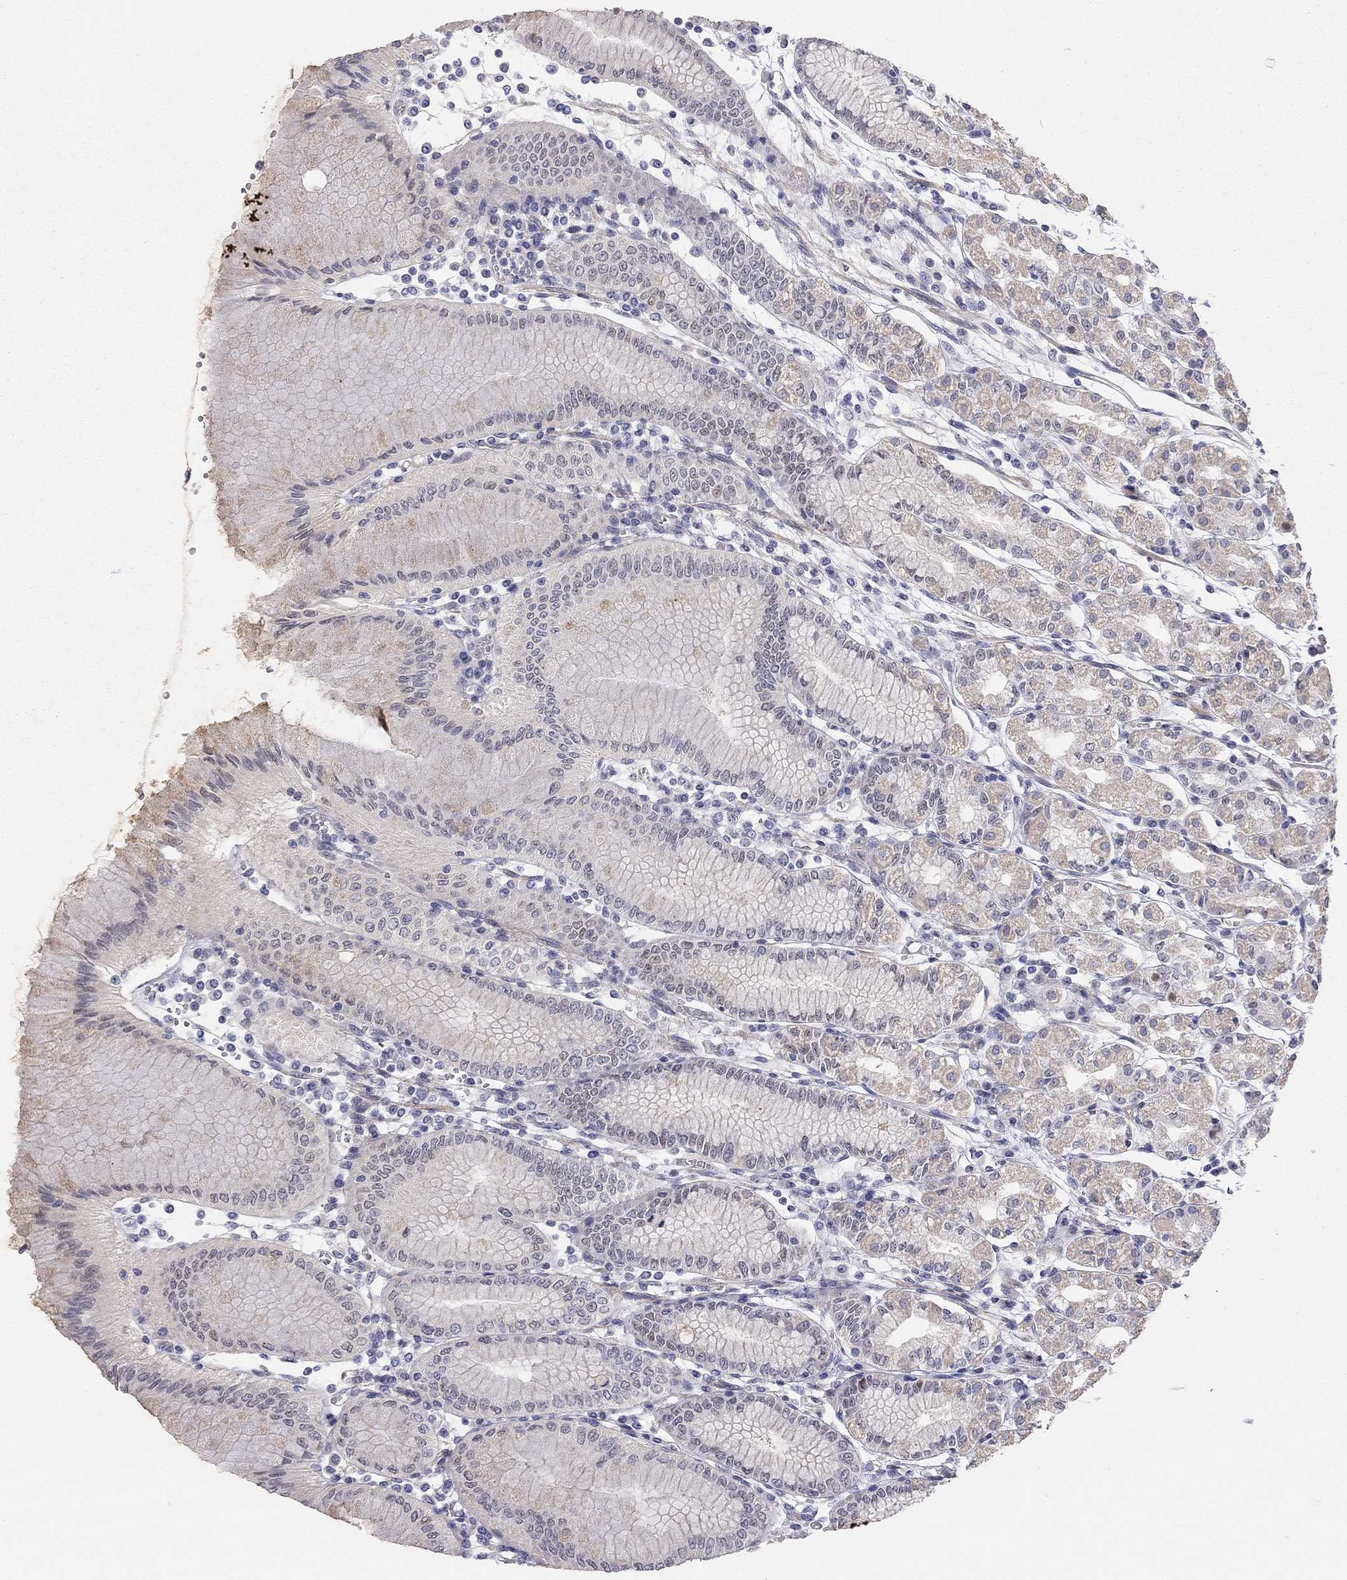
{"staining": {"intensity": "weak", "quantity": "<25%", "location": "cytoplasmic/membranous"}, "tissue": "stomach", "cell_type": "Glandular cells", "image_type": "normal", "snomed": [{"axis": "morphology", "description": "Normal tissue, NOS"}, {"axis": "topography", "description": "Skeletal muscle"}, {"axis": "topography", "description": "Stomach"}], "caption": "High power microscopy micrograph of an immunohistochemistry photomicrograph of normal stomach, revealing no significant expression in glandular cells. (DAB immunohistochemistry, high magnification).", "gene": "PAPSS2", "patient": {"sex": "female", "age": 57}}